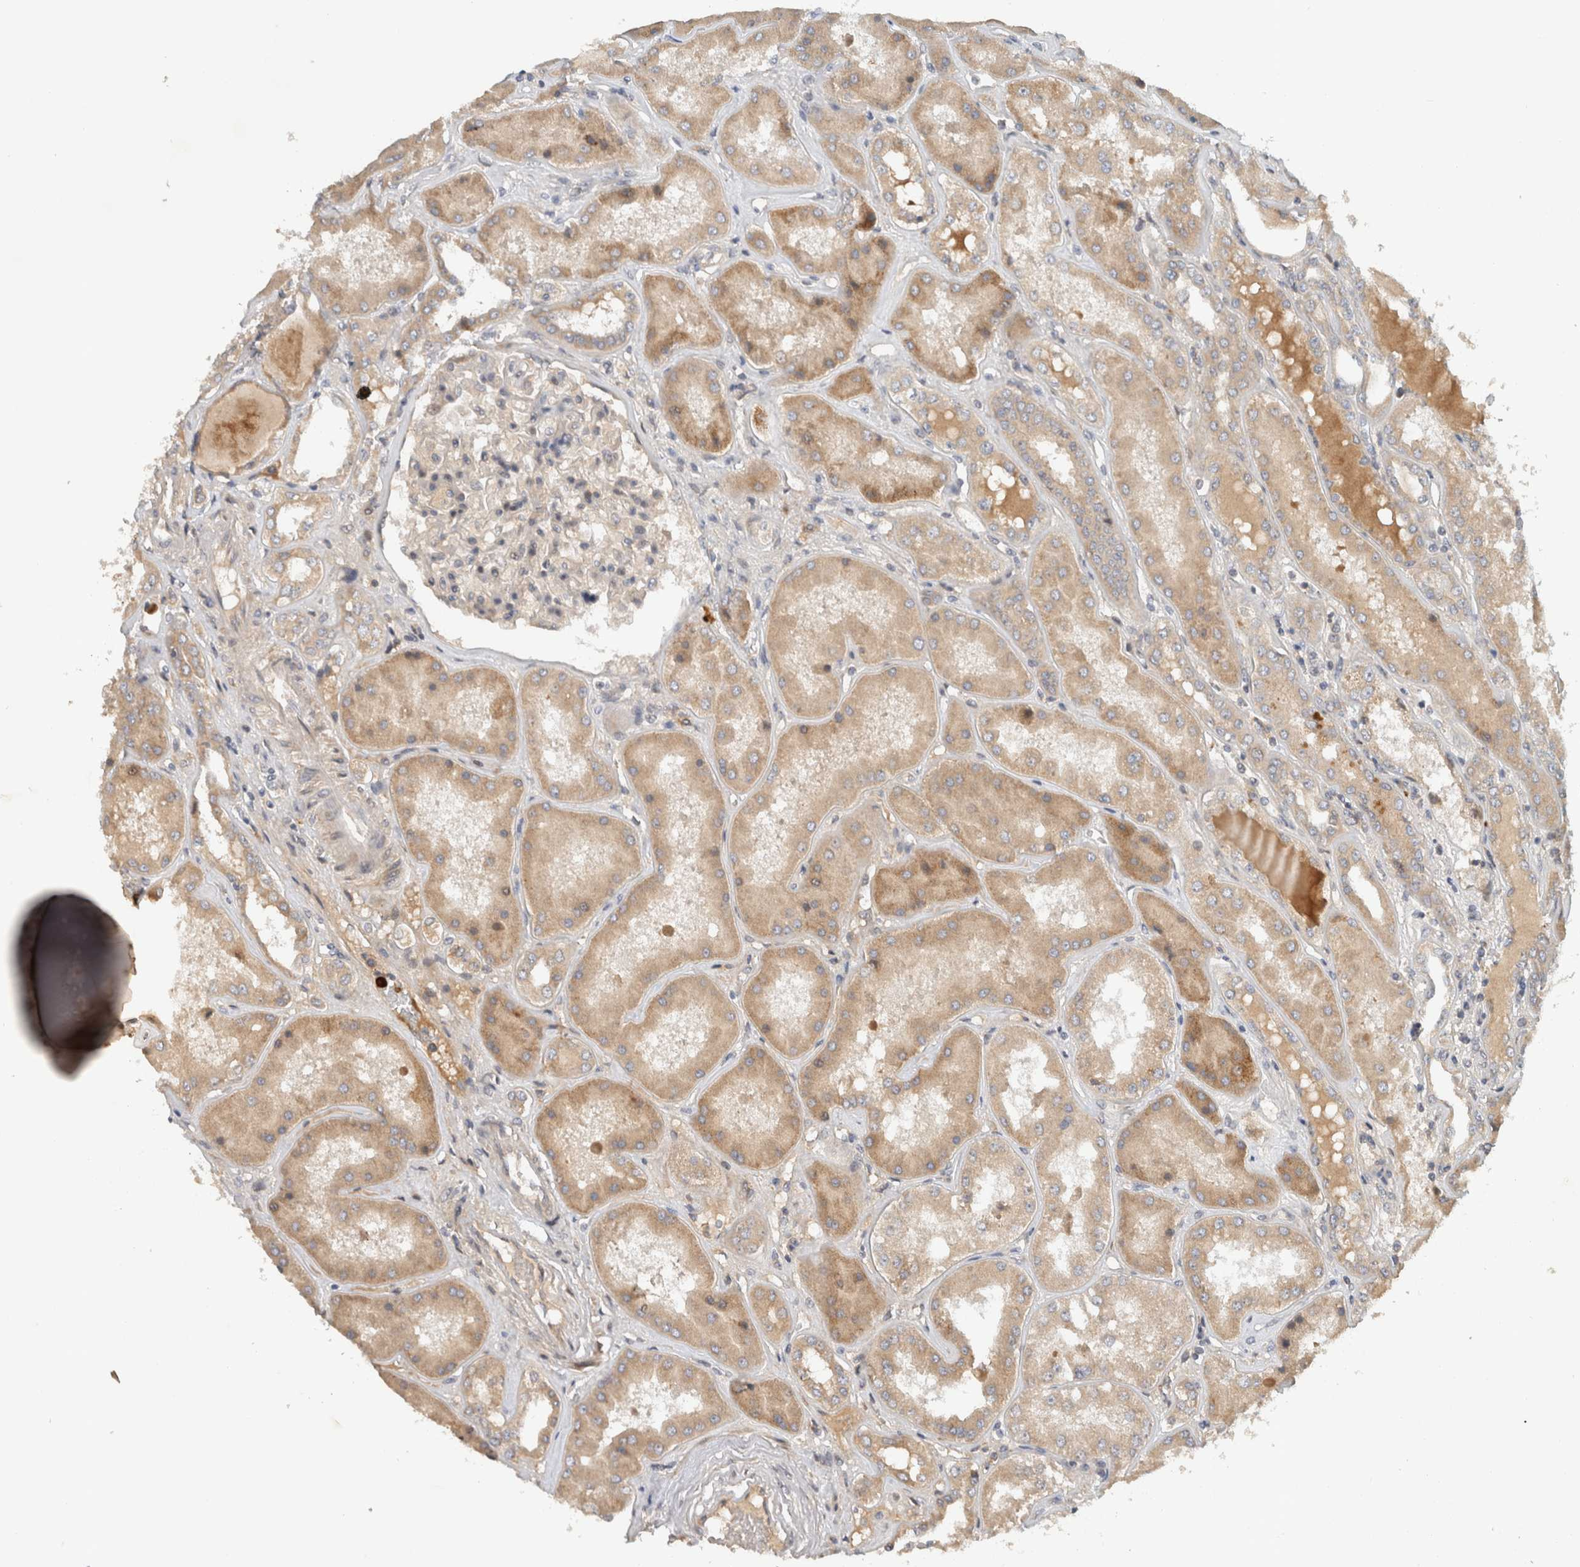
{"staining": {"intensity": "moderate", "quantity": "25%-75%", "location": "cytoplasmic/membranous"}, "tissue": "kidney", "cell_type": "Cells in glomeruli", "image_type": "normal", "snomed": [{"axis": "morphology", "description": "Normal tissue, NOS"}, {"axis": "topography", "description": "Kidney"}], "caption": "Cells in glomeruli display moderate cytoplasmic/membranous expression in about 25%-75% of cells in normal kidney.", "gene": "ARMC9", "patient": {"sex": "female", "age": 56}}